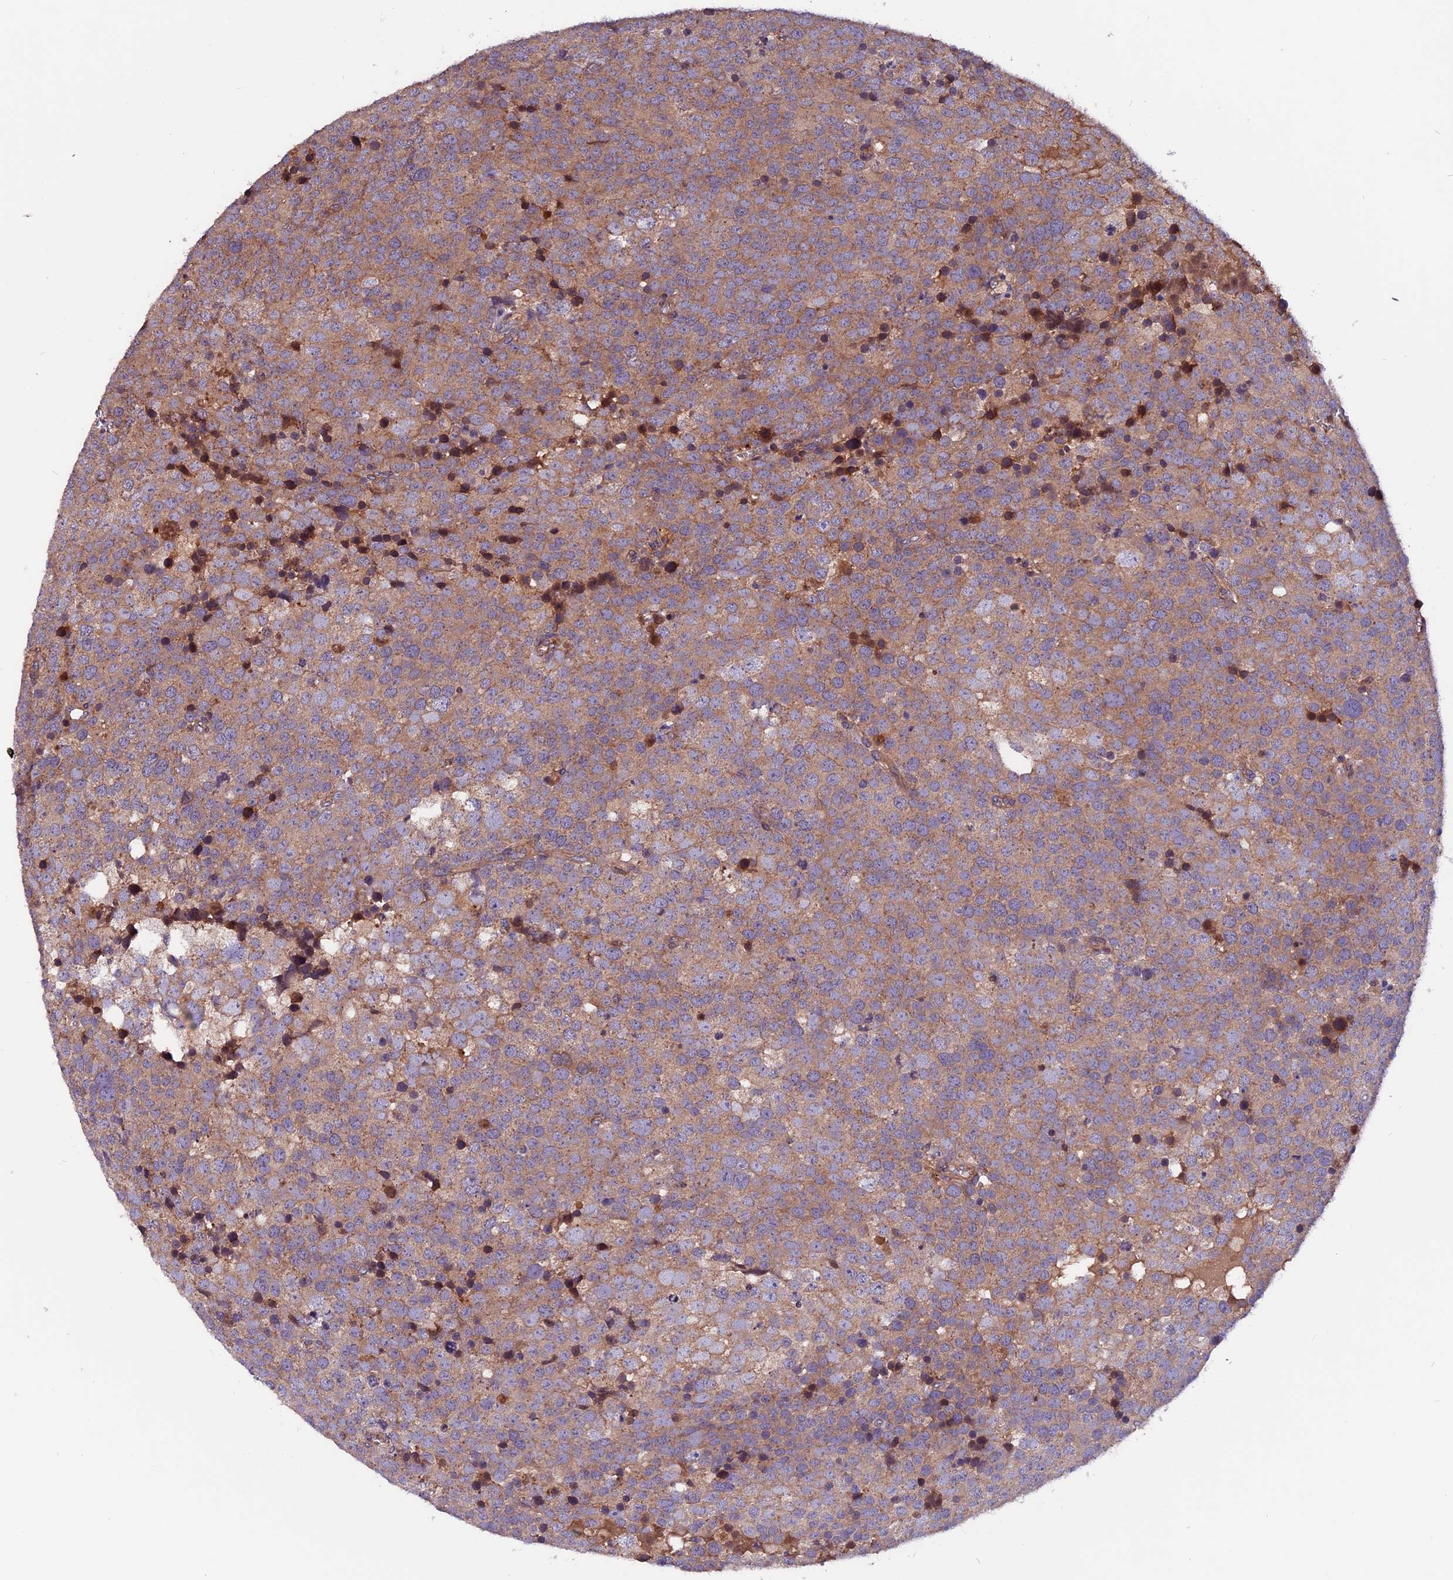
{"staining": {"intensity": "moderate", "quantity": ">75%", "location": "cytoplasmic/membranous"}, "tissue": "testis cancer", "cell_type": "Tumor cells", "image_type": "cancer", "snomed": [{"axis": "morphology", "description": "Seminoma, NOS"}, {"axis": "topography", "description": "Testis"}], "caption": "Testis seminoma tissue exhibits moderate cytoplasmic/membranous positivity in approximately >75% of tumor cells, visualized by immunohistochemistry.", "gene": "ZNF598", "patient": {"sex": "male", "age": 71}}